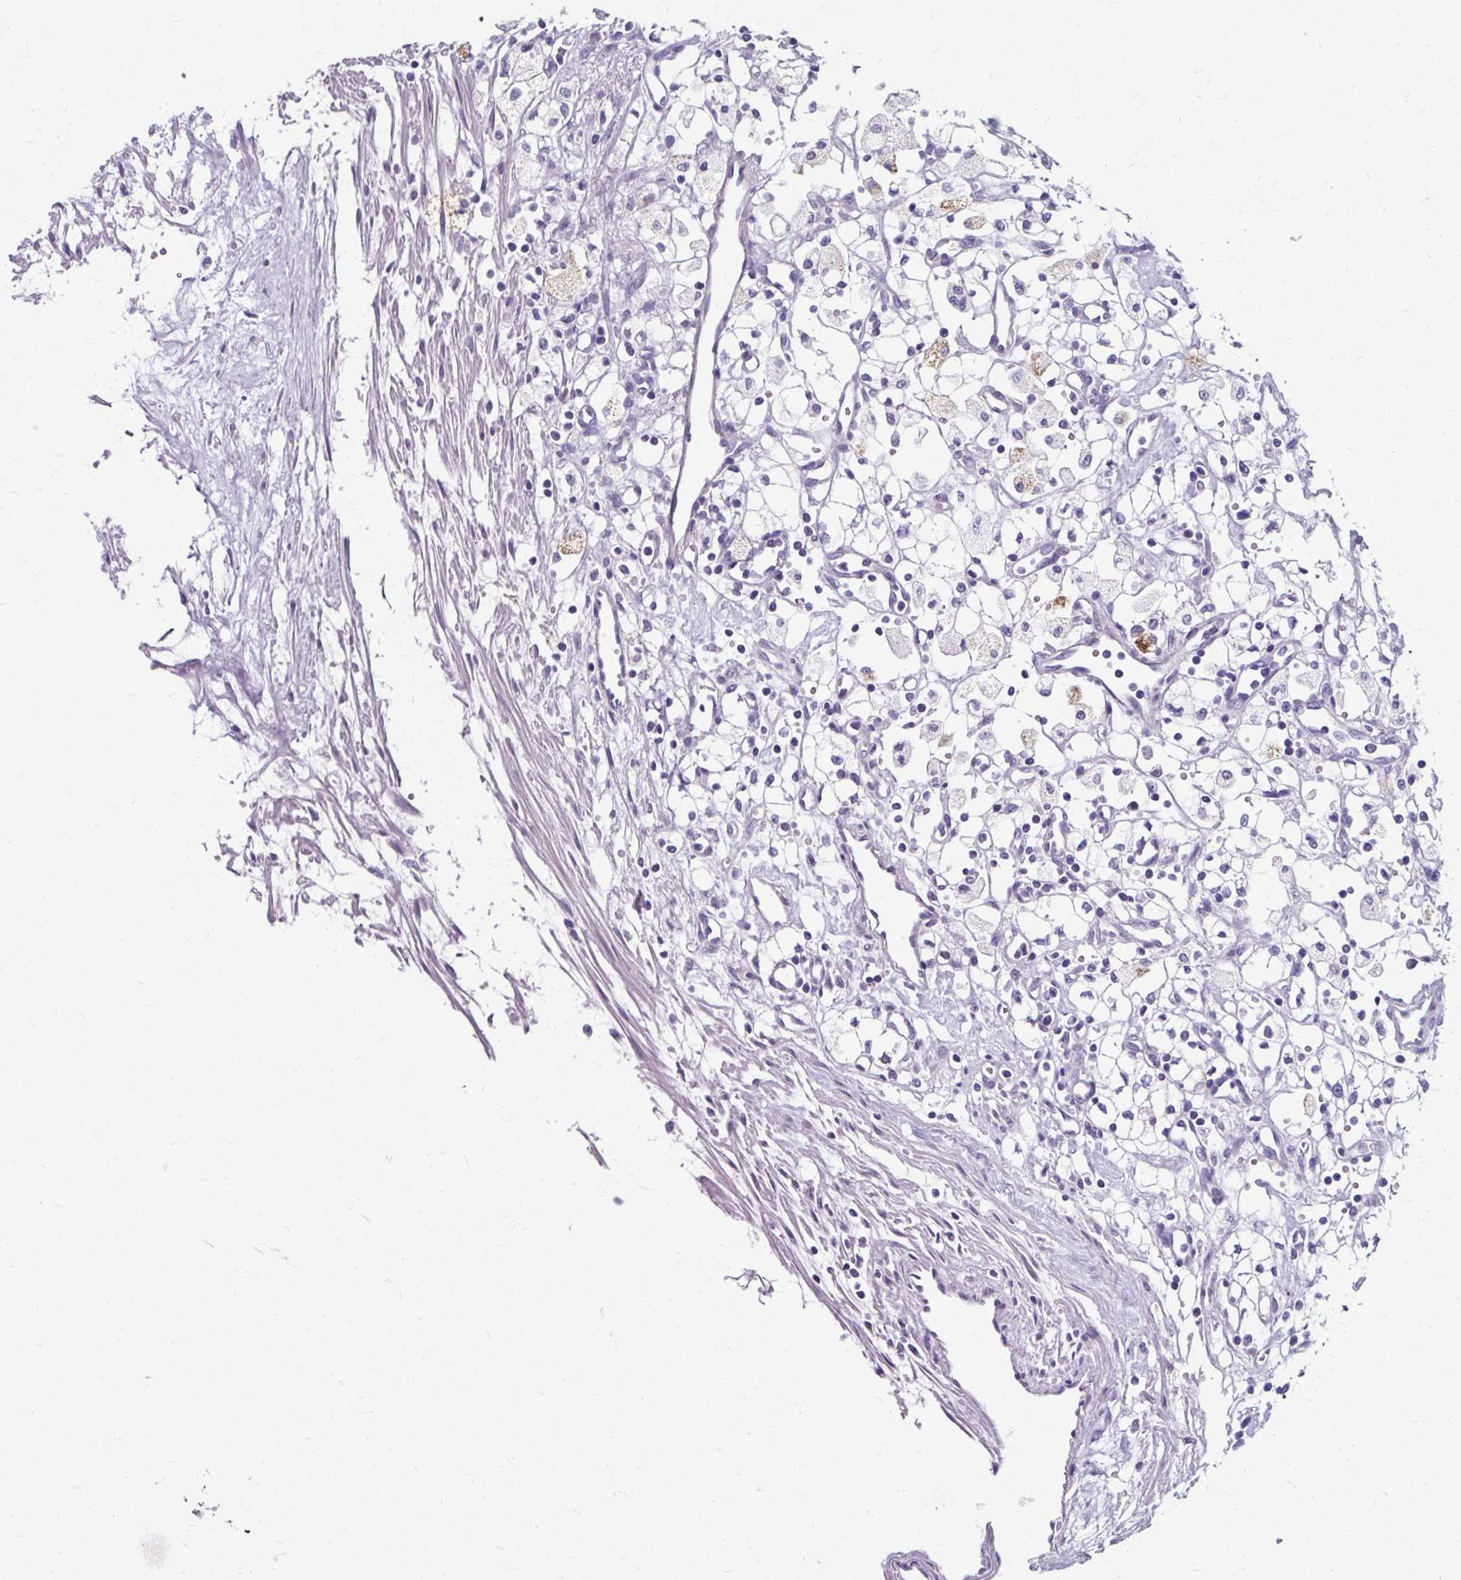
{"staining": {"intensity": "negative", "quantity": "none", "location": "none"}, "tissue": "renal cancer", "cell_type": "Tumor cells", "image_type": "cancer", "snomed": [{"axis": "morphology", "description": "Adenocarcinoma, NOS"}, {"axis": "topography", "description": "Kidney"}], "caption": "Immunohistochemical staining of adenocarcinoma (renal) displays no significant expression in tumor cells. The staining is performed using DAB brown chromogen with nuclei counter-stained in using hematoxylin.", "gene": "ZNF555", "patient": {"sex": "male", "age": 59}}